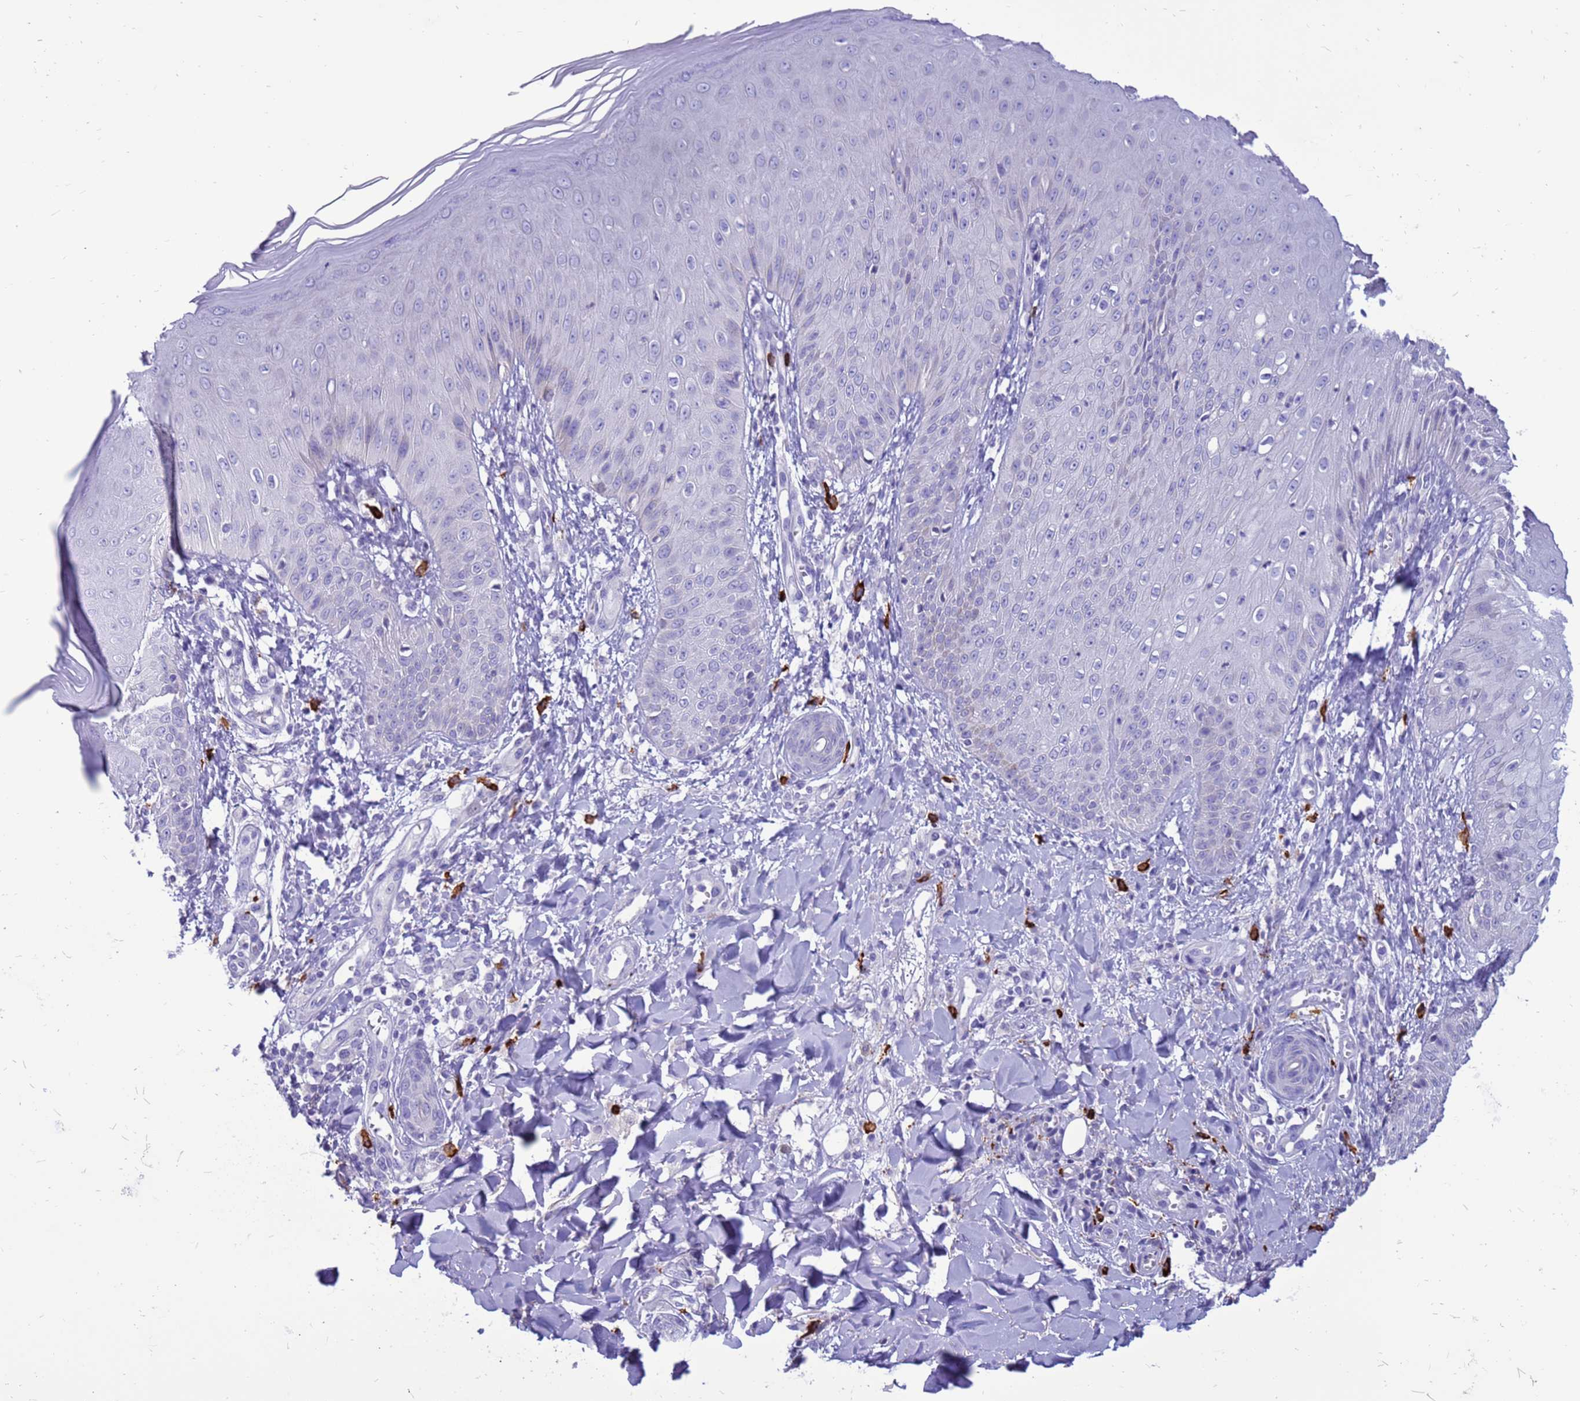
{"staining": {"intensity": "negative", "quantity": "none", "location": "none"}, "tissue": "skin", "cell_type": "Epidermal cells", "image_type": "normal", "snomed": [{"axis": "morphology", "description": "Normal tissue, NOS"}, {"axis": "morphology", "description": "Inflammation, NOS"}, {"axis": "topography", "description": "Soft tissue"}, {"axis": "topography", "description": "Anal"}], "caption": "Protein analysis of unremarkable skin reveals no significant expression in epidermal cells. (Brightfield microscopy of DAB (3,3'-diaminobenzidine) immunohistochemistry (IHC) at high magnification).", "gene": "PDE10A", "patient": {"sex": "female", "age": 15}}